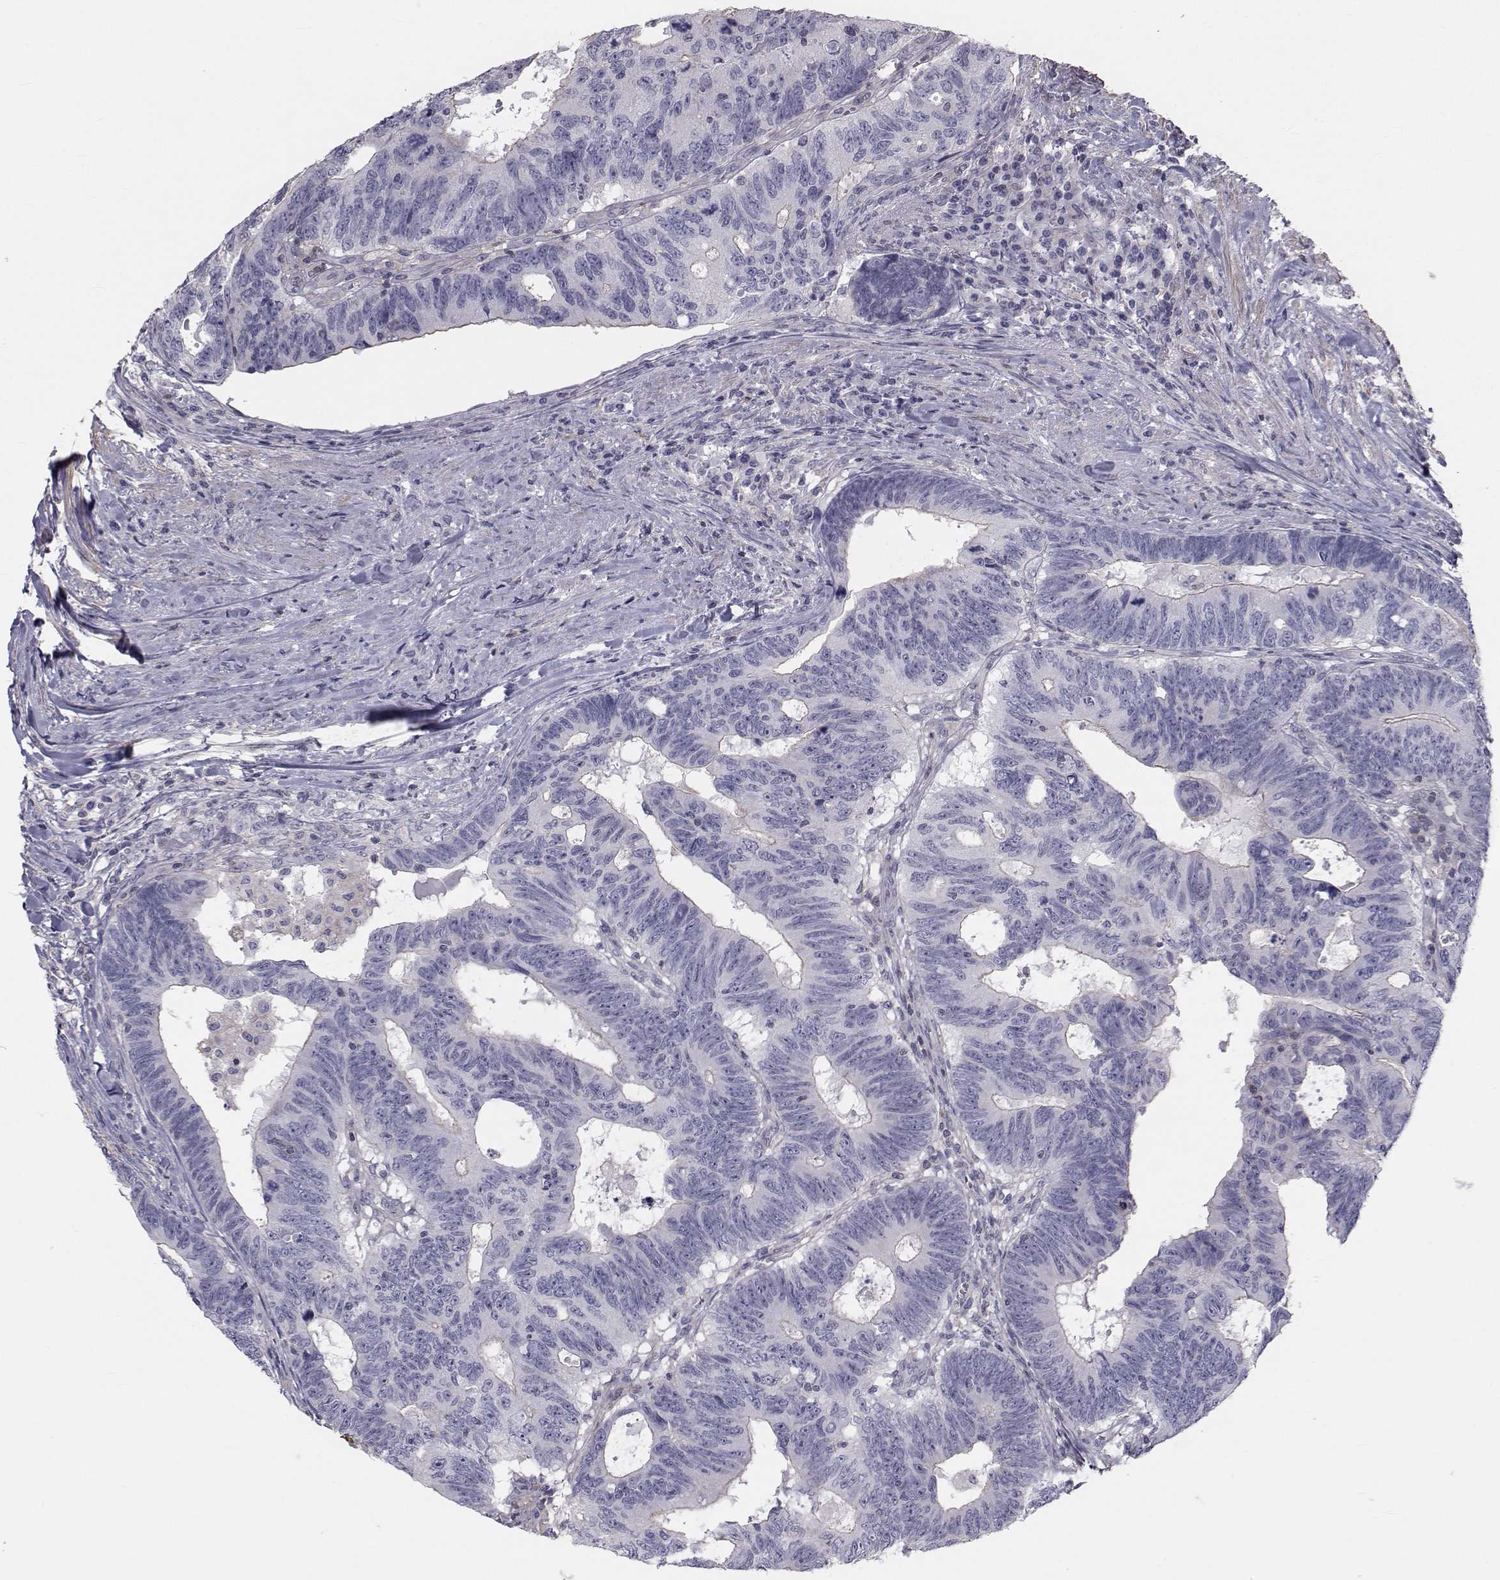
{"staining": {"intensity": "negative", "quantity": "none", "location": "none"}, "tissue": "colorectal cancer", "cell_type": "Tumor cells", "image_type": "cancer", "snomed": [{"axis": "morphology", "description": "Adenocarcinoma, NOS"}, {"axis": "topography", "description": "Colon"}], "caption": "There is no significant staining in tumor cells of colorectal cancer.", "gene": "GARIN3", "patient": {"sex": "female", "age": 77}}